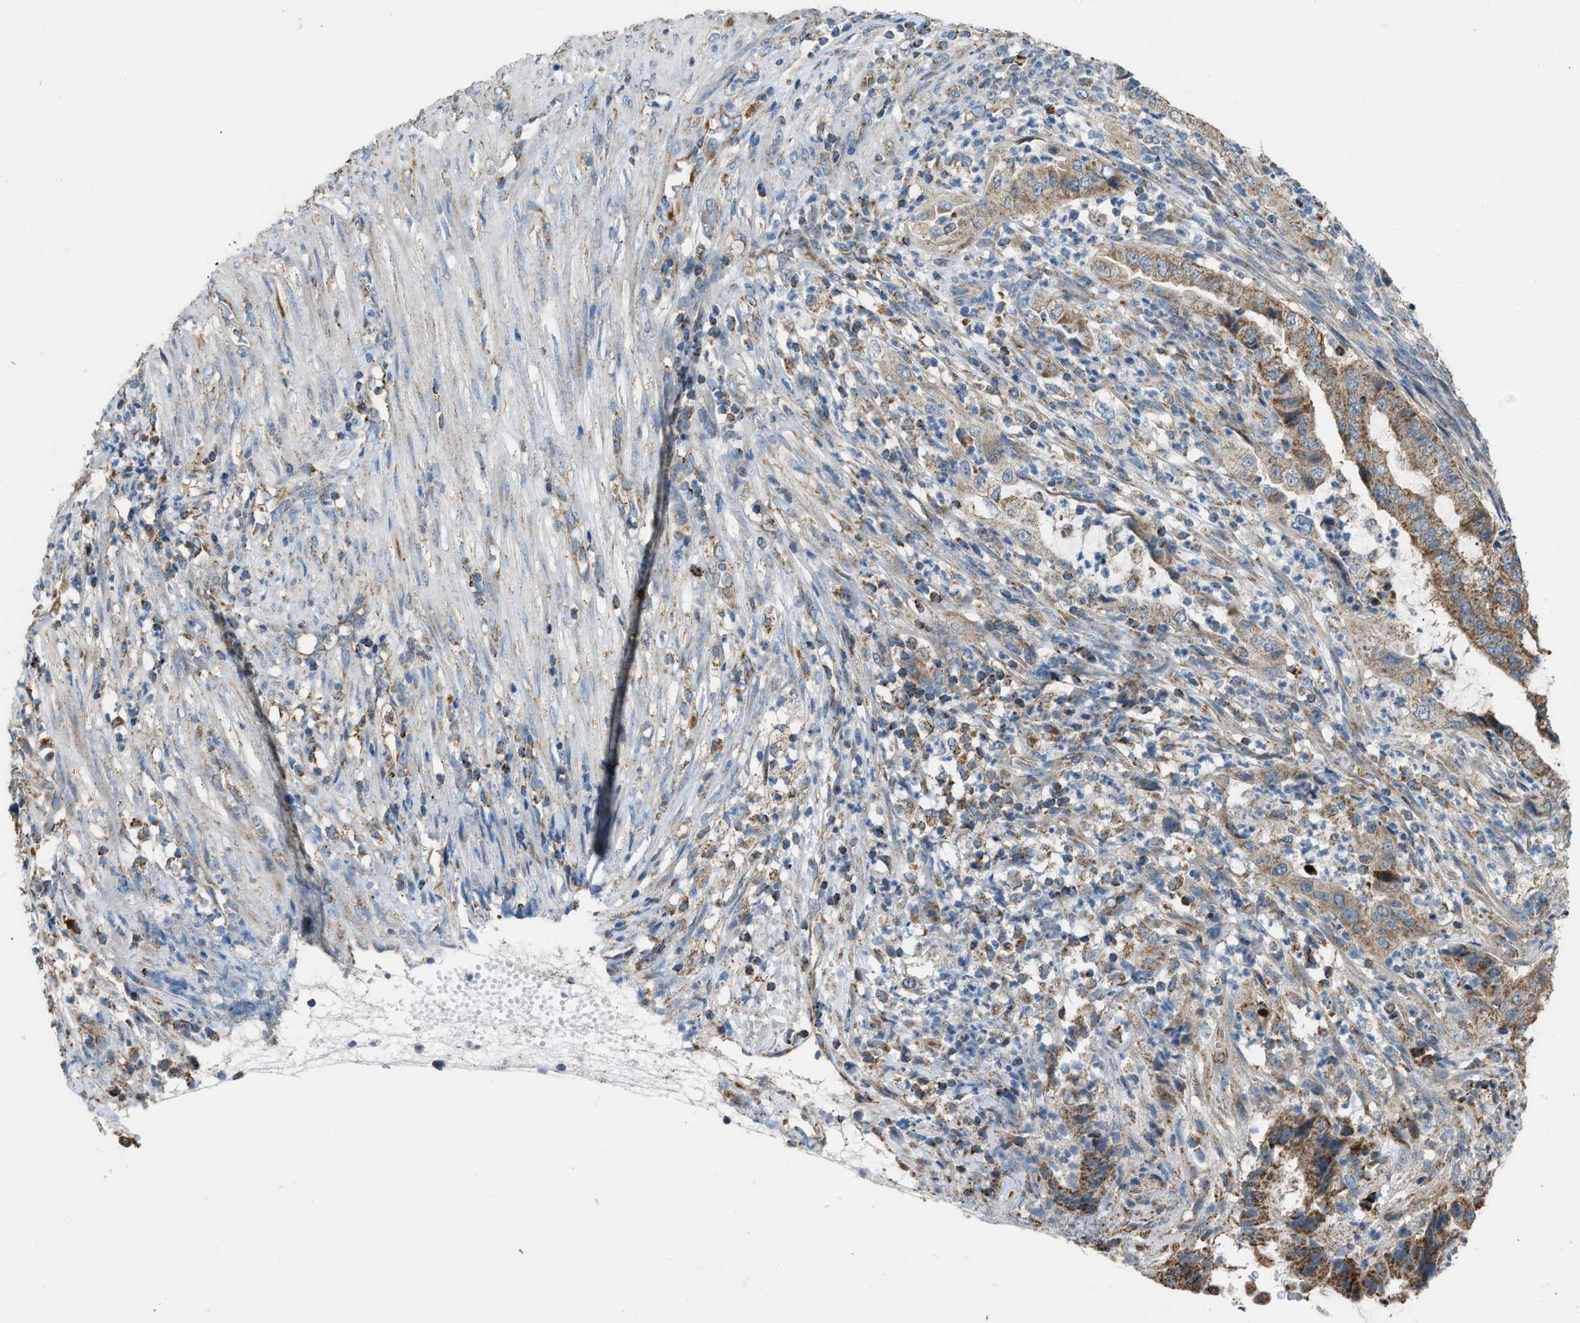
{"staining": {"intensity": "moderate", "quantity": ">75%", "location": "cytoplasmic/membranous"}, "tissue": "endometrial cancer", "cell_type": "Tumor cells", "image_type": "cancer", "snomed": [{"axis": "morphology", "description": "Adenocarcinoma, NOS"}, {"axis": "topography", "description": "Endometrium"}], "caption": "Brown immunohistochemical staining in endometrial cancer reveals moderate cytoplasmic/membranous staining in about >75% of tumor cells. Nuclei are stained in blue.", "gene": "ETFB", "patient": {"sex": "female", "age": 51}}